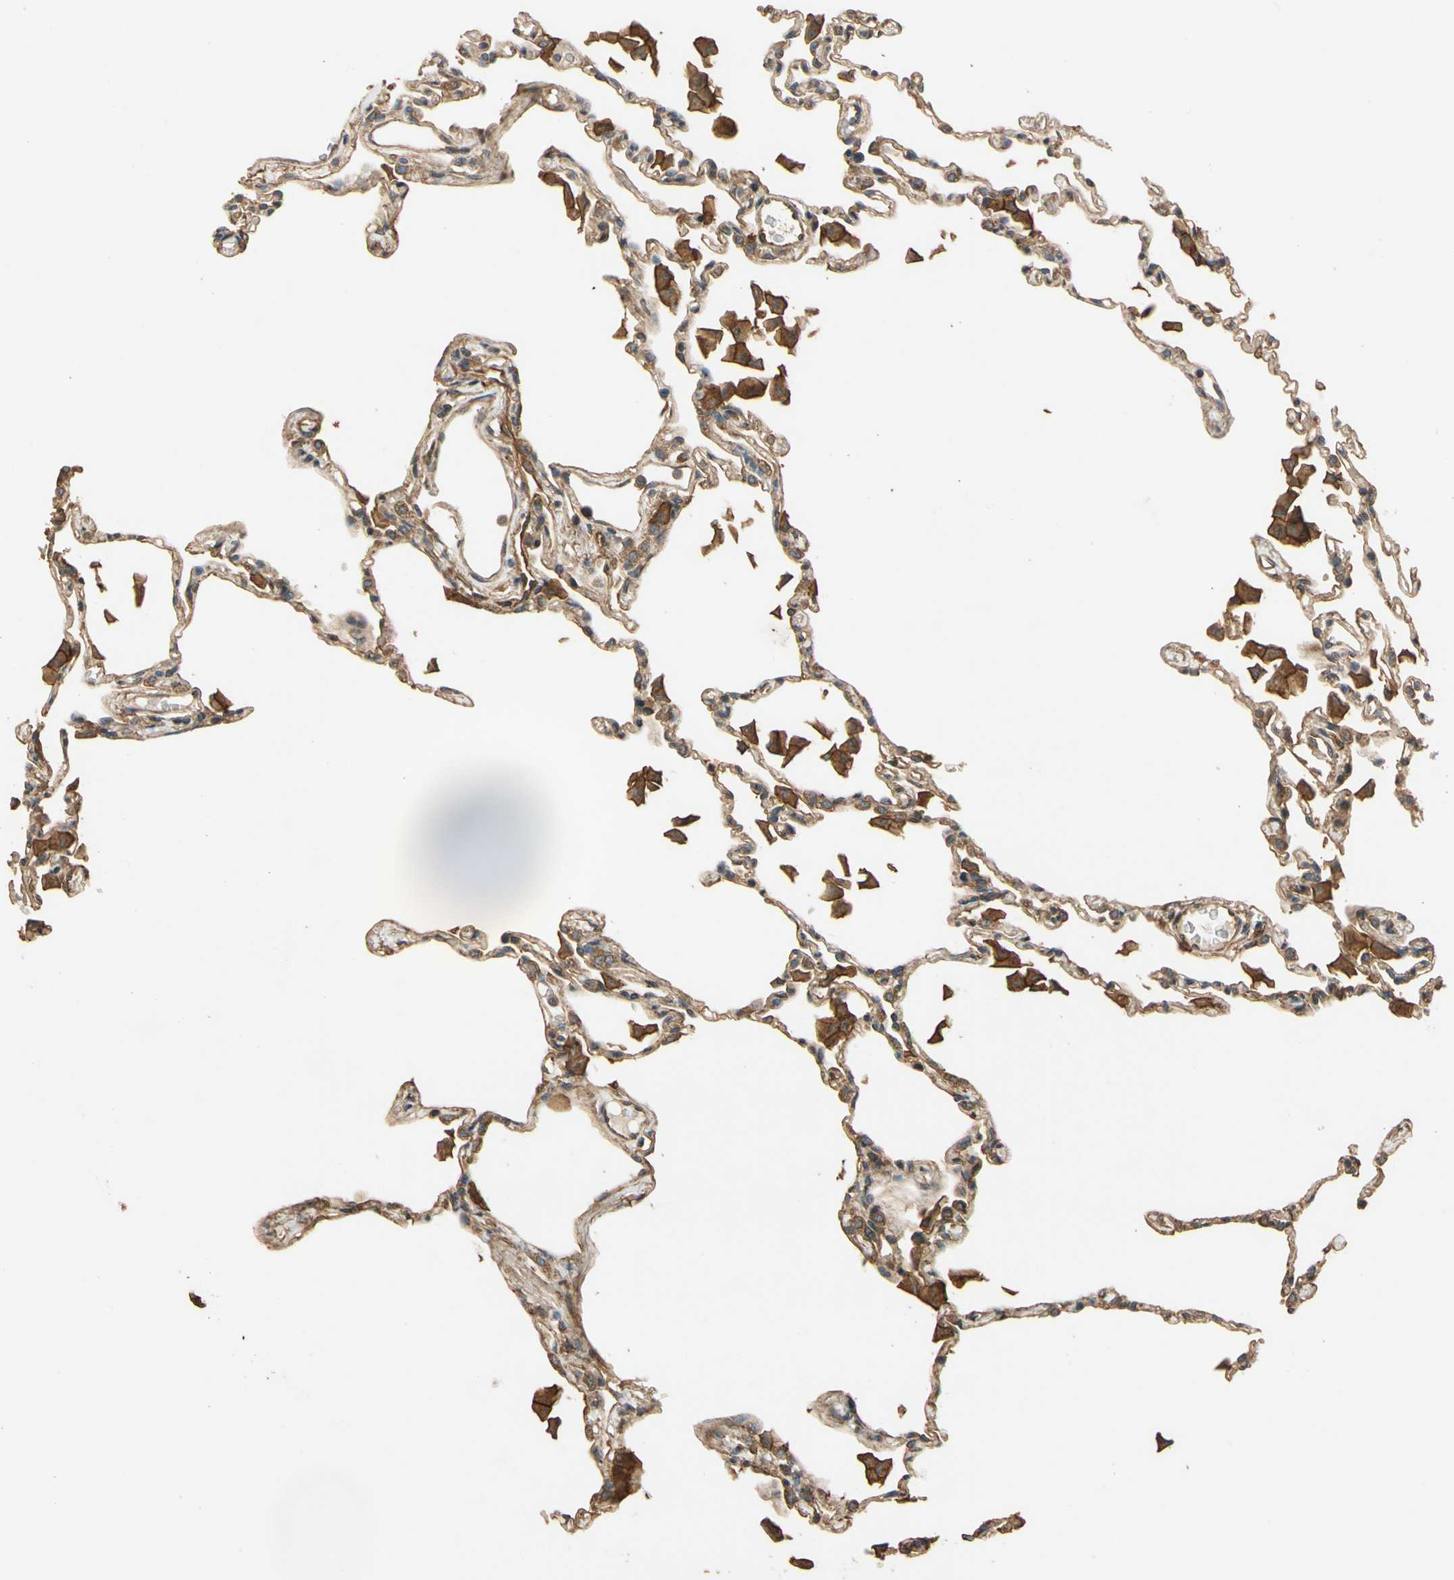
{"staining": {"intensity": "weak", "quantity": "25%-75%", "location": "cytoplasmic/membranous"}, "tissue": "lung", "cell_type": "Alveolar cells", "image_type": "normal", "snomed": [{"axis": "morphology", "description": "Normal tissue, NOS"}, {"axis": "topography", "description": "Lung"}], "caption": "Protein expression analysis of normal lung displays weak cytoplasmic/membranous expression in about 25%-75% of alveolar cells.", "gene": "MGRN1", "patient": {"sex": "female", "age": 49}}